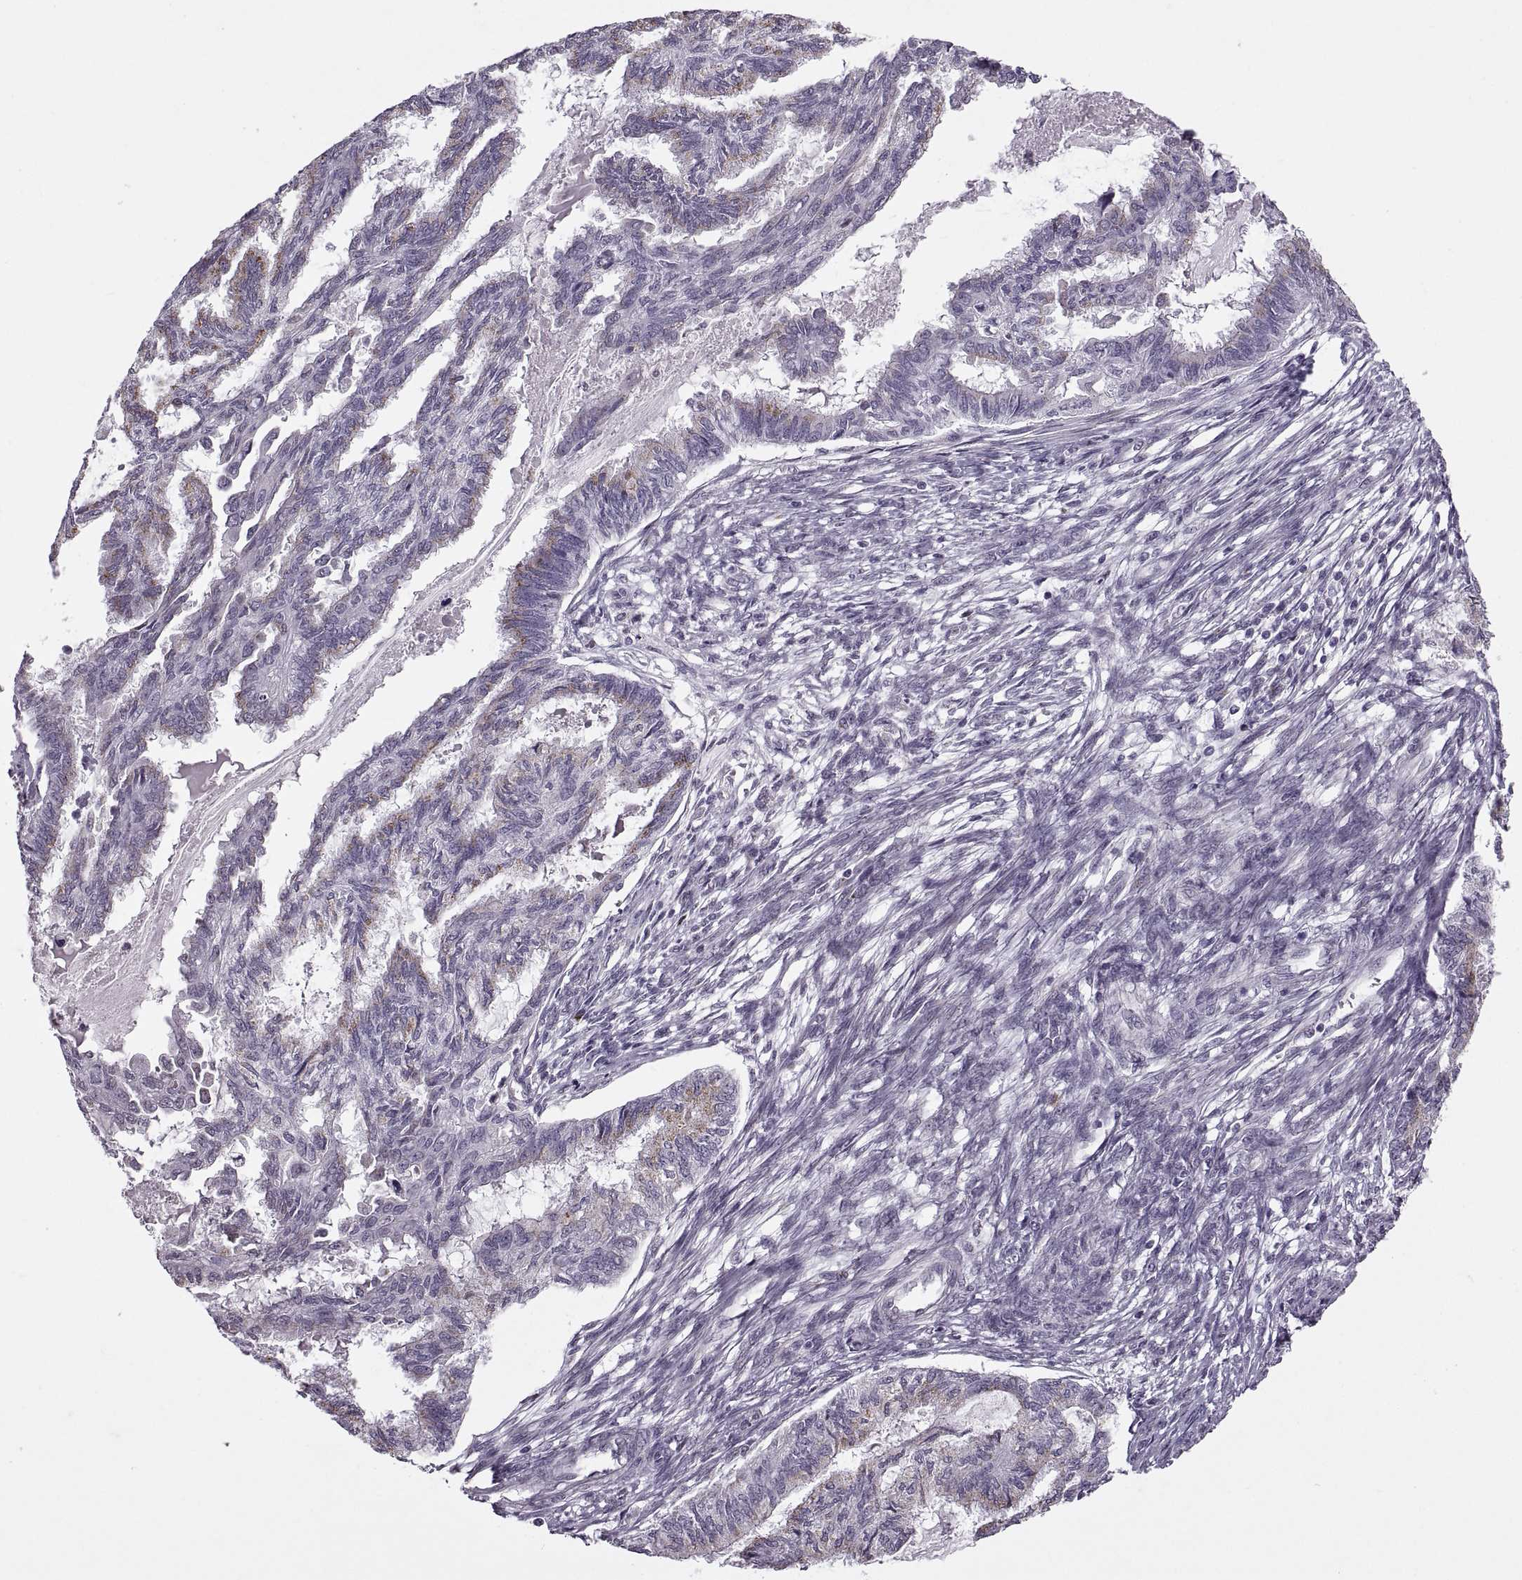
{"staining": {"intensity": "weak", "quantity": "<25%", "location": "cytoplasmic/membranous"}, "tissue": "endometrial cancer", "cell_type": "Tumor cells", "image_type": "cancer", "snomed": [{"axis": "morphology", "description": "Adenocarcinoma, NOS"}, {"axis": "topography", "description": "Endometrium"}], "caption": "Tumor cells are negative for brown protein staining in endometrial cancer (adenocarcinoma).", "gene": "PRSS37", "patient": {"sex": "female", "age": 86}}